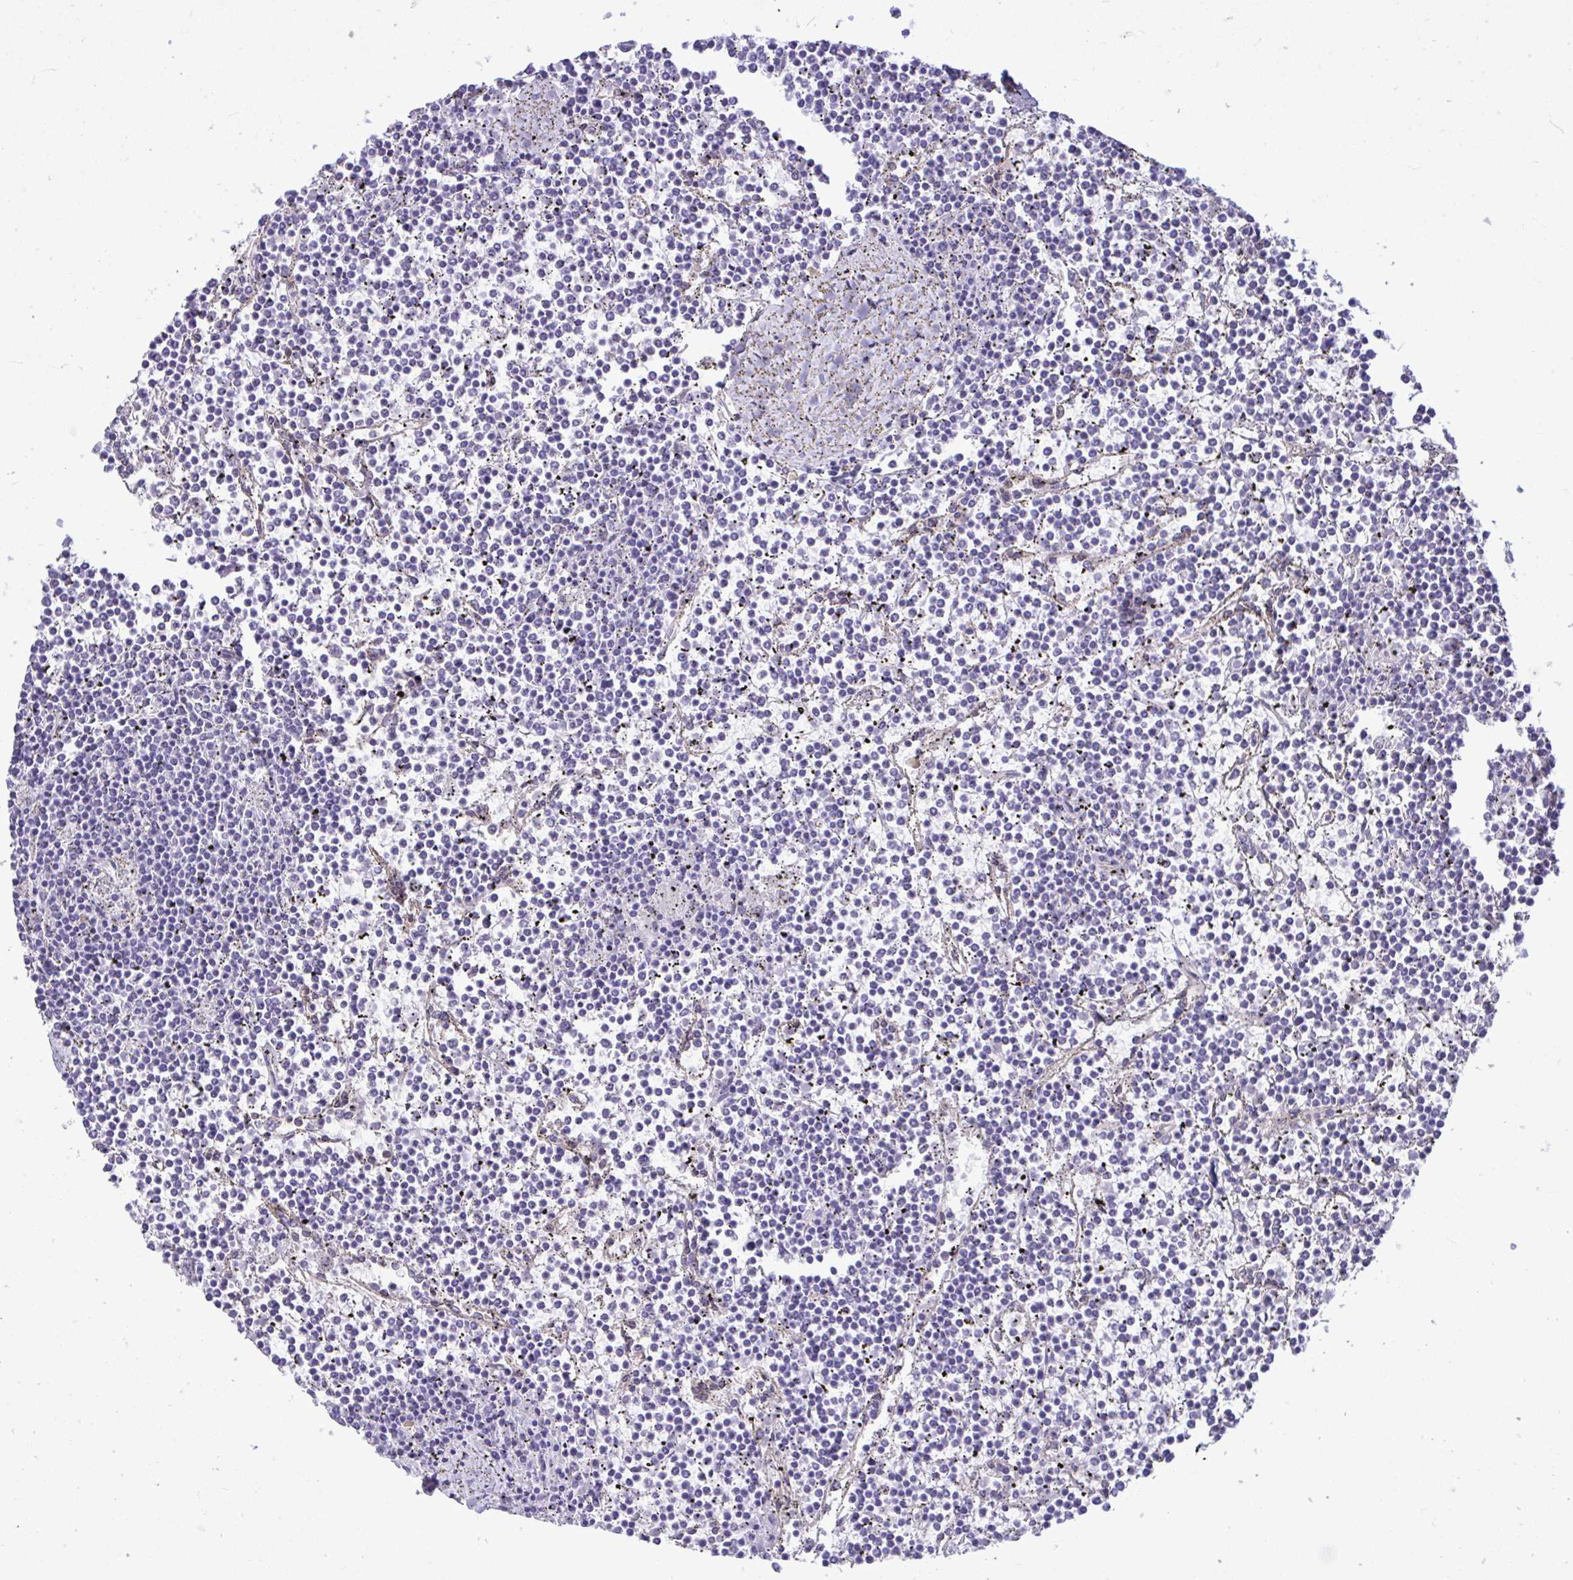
{"staining": {"intensity": "negative", "quantity": "none", "location": "none"}, "tissue": "lymphoma", "cell_type": "Tumor cells", "image_type": "cancer", "snomed": [{"axis": "morphology", "description": "Malignant lymphoma, non-Hodgkin's type, Low grade"}, {"axis": "topography", "description": "Spleen"}], "caption": "Lymphoma was stained to show a protein in brown. There is no significant staining in tumor cells. (DAB (3,3'-diaminobenzidine) IHC visualized using brightfield microscopy, high magnification).", "gene": "LIMS2", "patient": {"sex": "female", "age": 19}}